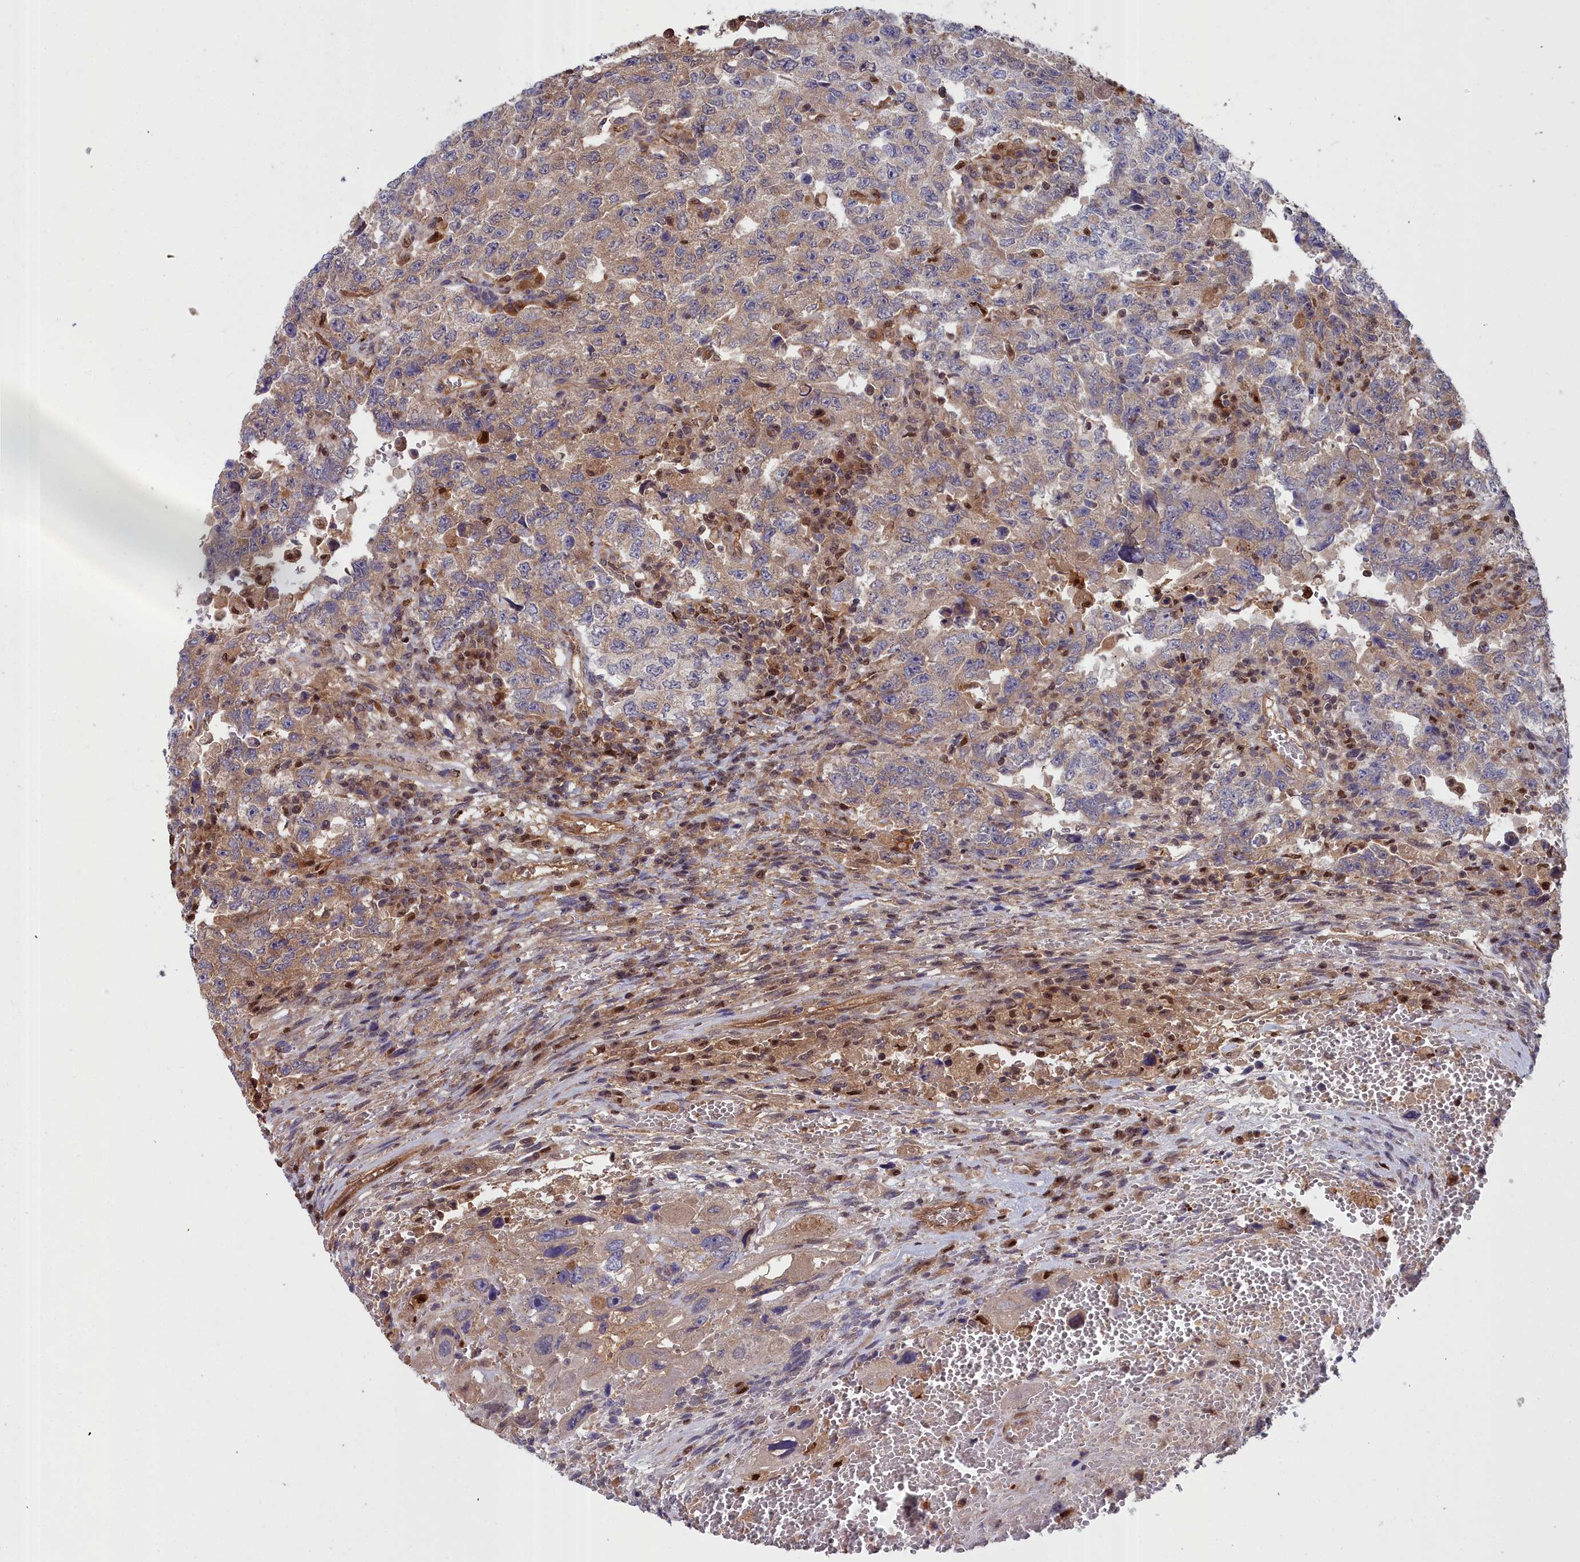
{"staining": {"intensity": "weak", "quantity": ">75%", "location": "cytoplasmic/membranous"}, "tissue": "testis cancer", "cell_type": "Tumor cells", "image_type": "cancer", "snomed": [{"axis": "morphology", "description": "Carcinoma, Embryonal, NOS"}, {"axis": "topography", "description": "Testis"}], "caption": "Tumor cells reveal weak cytoplasmic/membranous expression in about >75% of cells in testis embryonal carcinoma.", "gene": "GFRA2", "patient": {"sex": "male", "age": 26}}